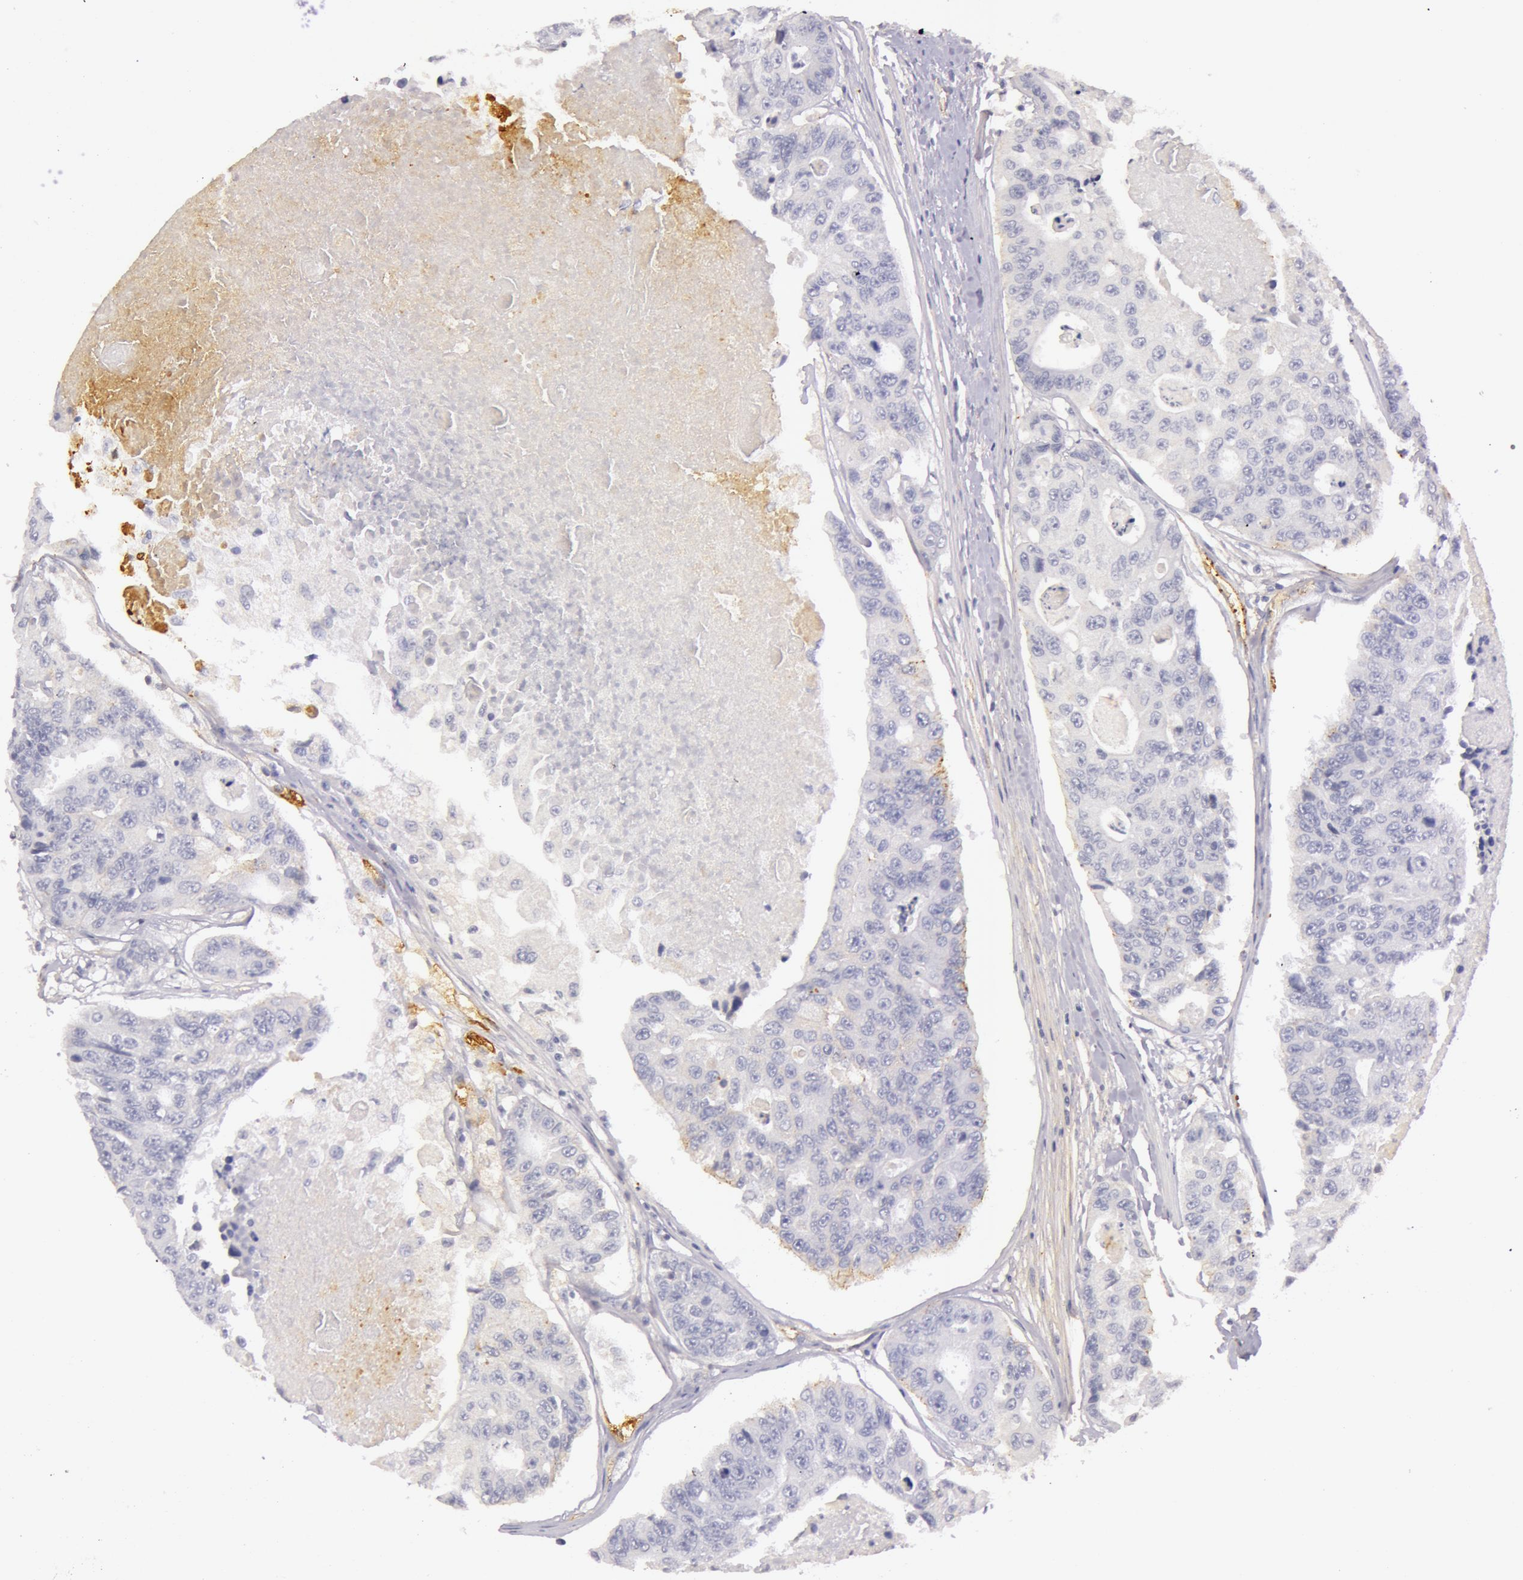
{"staining": {"intensity": "negative", "quantity": "none", "location": "none"}, "tissue": "colorectal cancer", "cell_type": "Tumor cells", "image_type": "cancer", "snomed": [{"axis": "morphology", "description": "Adenocarcinoma, NOS"}, {"axis": "topography", "description": "Colon"}], "caption": "DAB immunohistochemical staining of colorectal cancer (adenocarcinoma) exhibits no significant positivity in tumor cells.", "gene": "C4BPA", "patient": {"sex": "female", "age": 86}}